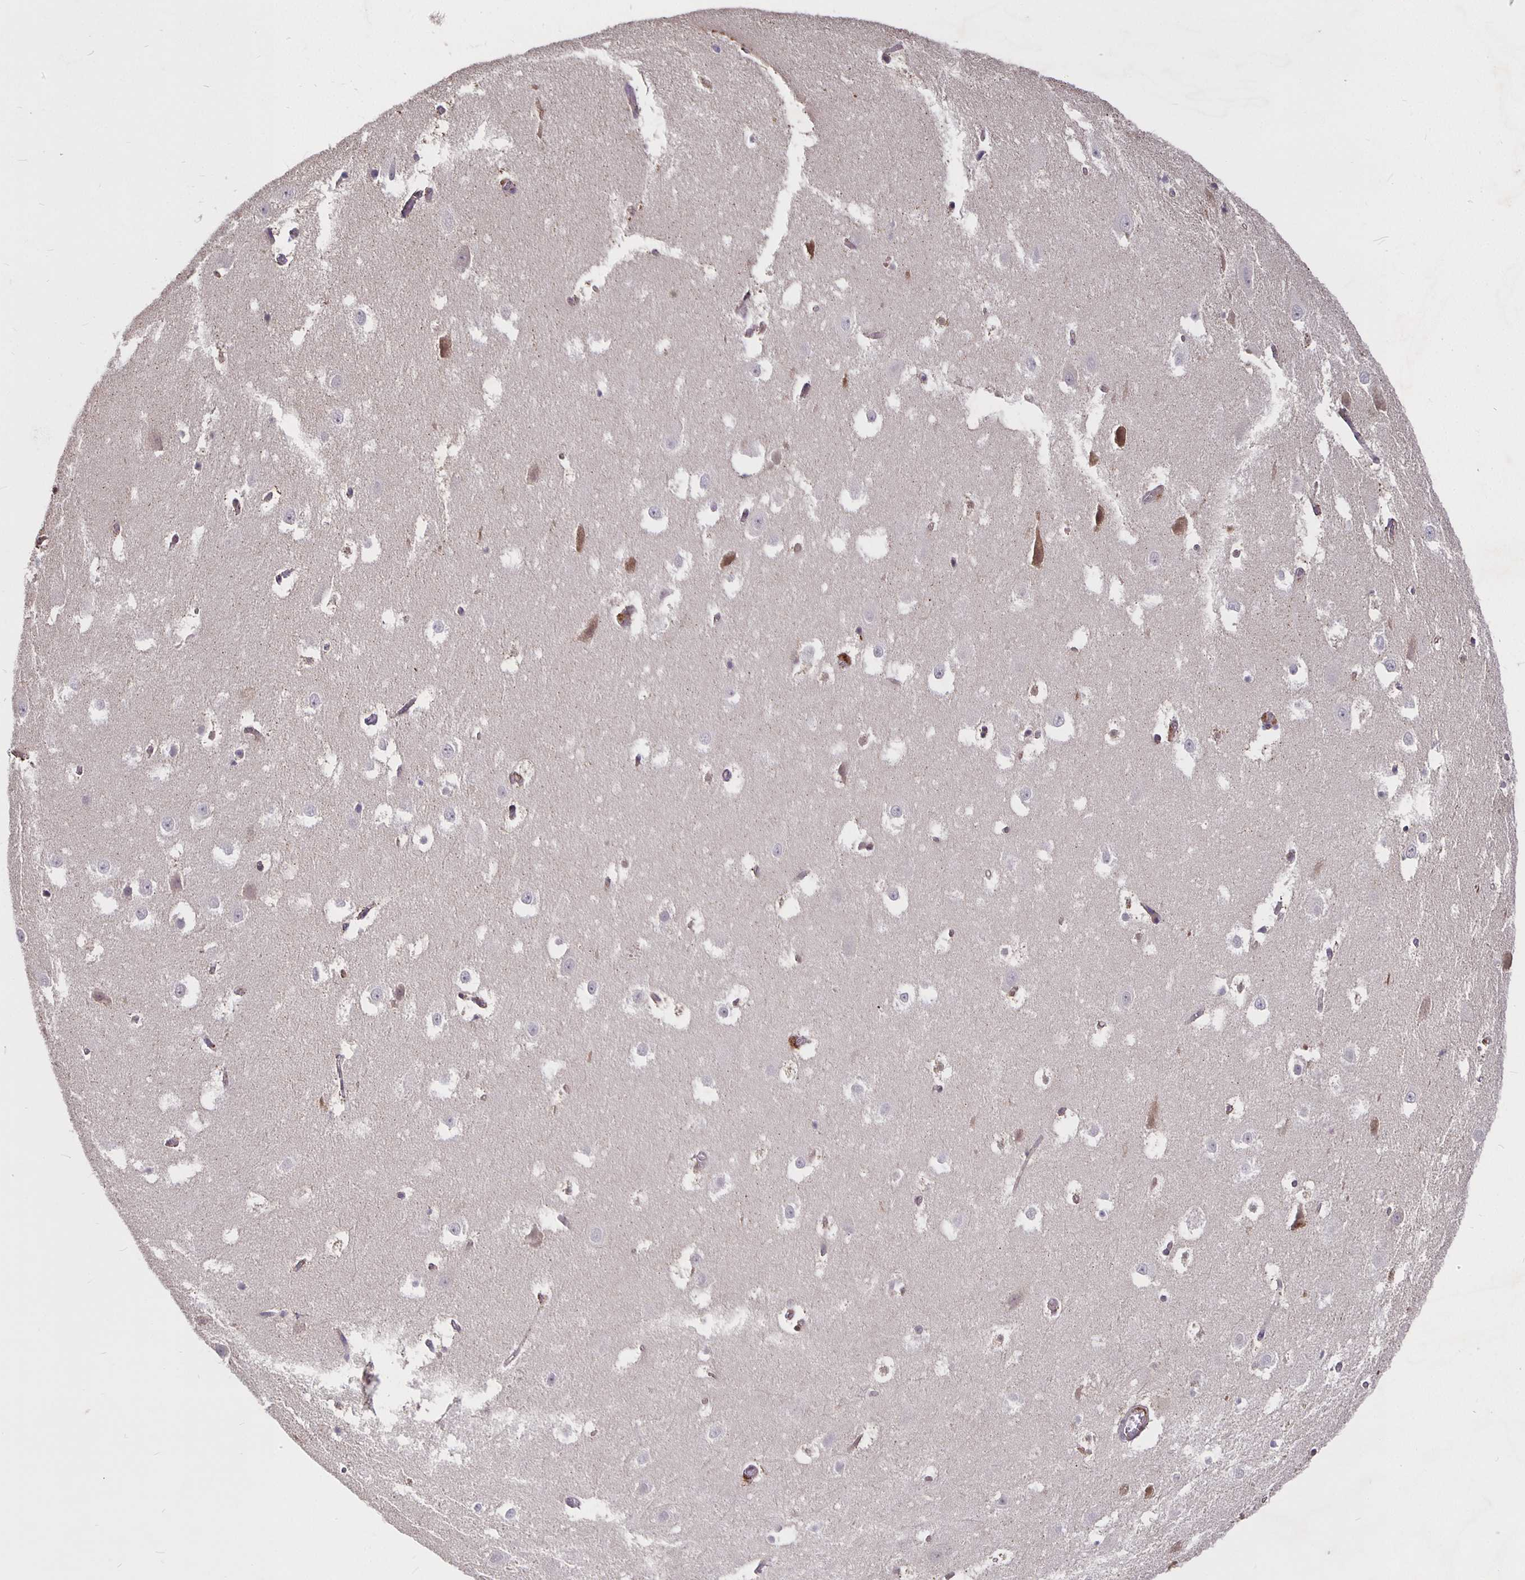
{"staining": {"intensity": "negative", "quantity": "none", "location": "none"}, "tissue": "hippocampus", "cell_type": "Glial cells", "image_type": "normal", "snomed": [{"axis": "morphology", "description": "Normal tissue, NOS"}, {"axis": "topography", "description": "Hippocampus"}], "caption": "Glial cells show no significant protein positivity in unremarkable hippocampus.", "gene": "NOG", "patient": {"sex": "female", "age": 52}}